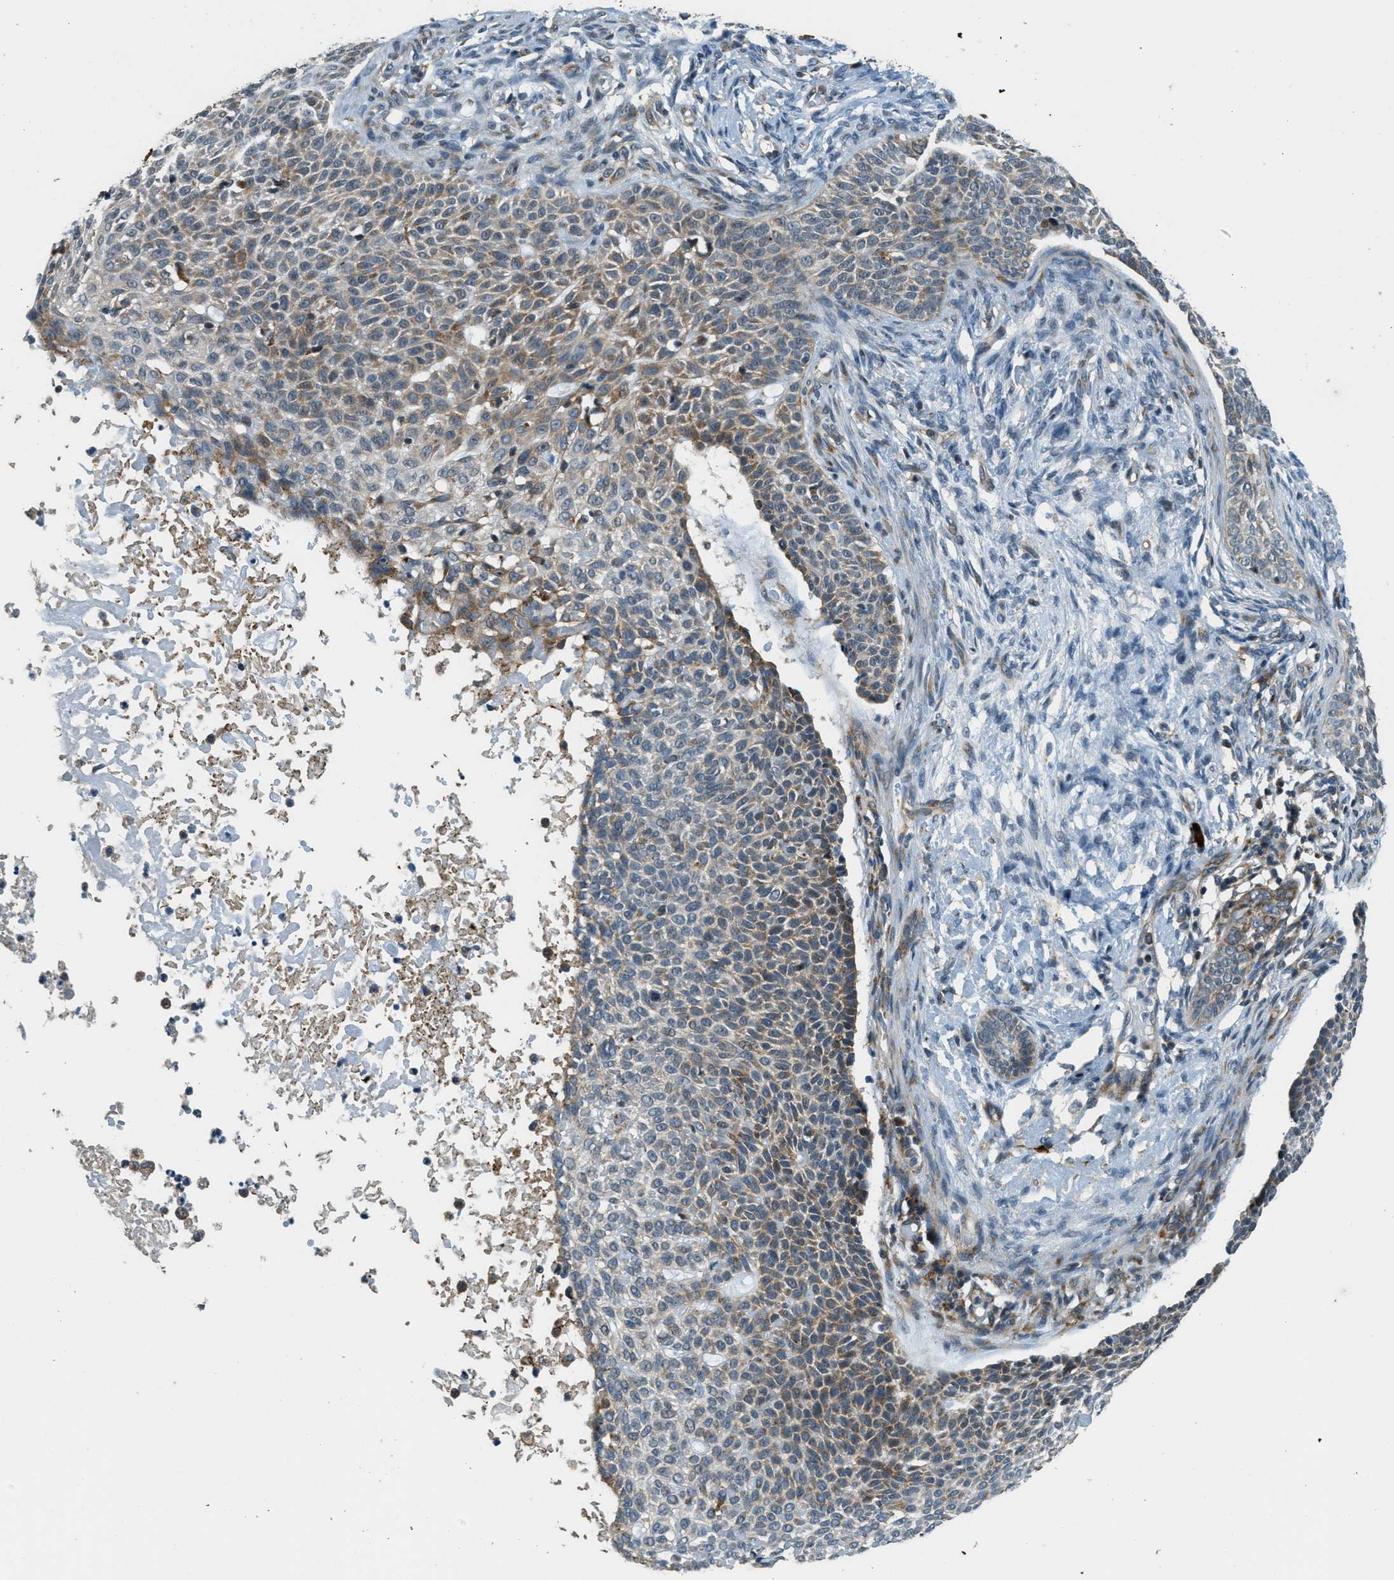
{"staining": {"intensity": "weak", "quantity": "25%-75%", "location": "cytoplasmic/membranous"}, "tissue": "skin cancer", "cell_type": "Tumor cells", "image_type": "cancer", "snomed": [{"axis": "morphology", "description": "Normal tissue, NOS"}, {"axis": "morphology", "description": "Basal cell carcinoma"}, {"axis": "topography", "description": "Skin"}], "caption": "Skin cancer (basal cell carcinoma) tissue exhibits weak cytoplasmic/membranous expression in approximately 25%-75% of tumor cells", "gene": "HERC2", "patient": {"sex": "male", "age": 87}}